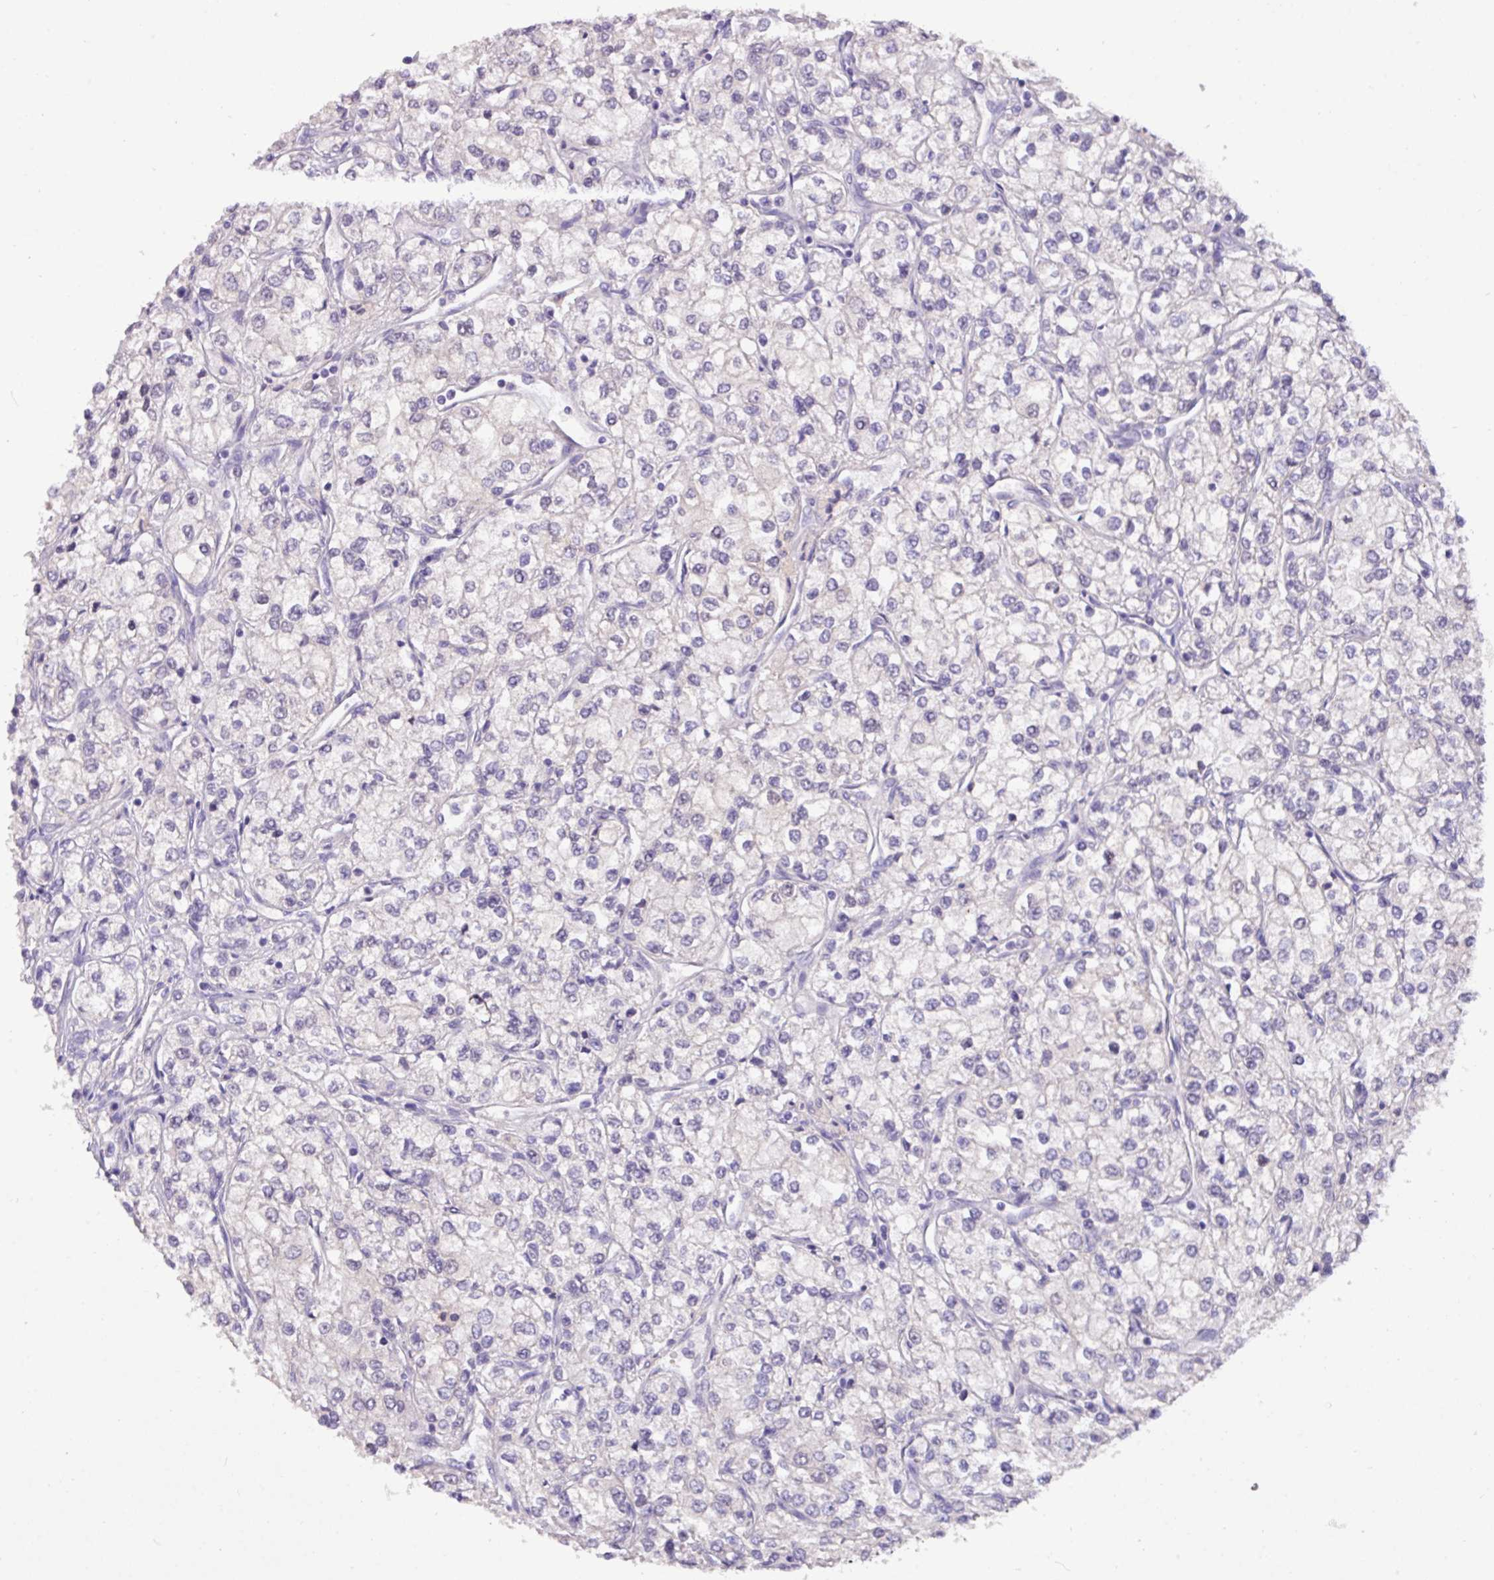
{"staining": {"intensity": "negative", "quantity": "none", "location": "none"}, "tissue": "renal cancer", "cell_type": "Tumor cells", "image_type": "cancer", "snomed": [{"axis": "morphology", "description": "Adenocarcinoma, NOS"}, {"axis": "topography", "description": "Kidney"}], "caption": "The immunohistochemistry micrograph has no significant staining in tumor cells of renal adenocarcinoma tissue.", "gene": "PAX8", "patient": {"sex": "male", "age": 80}}